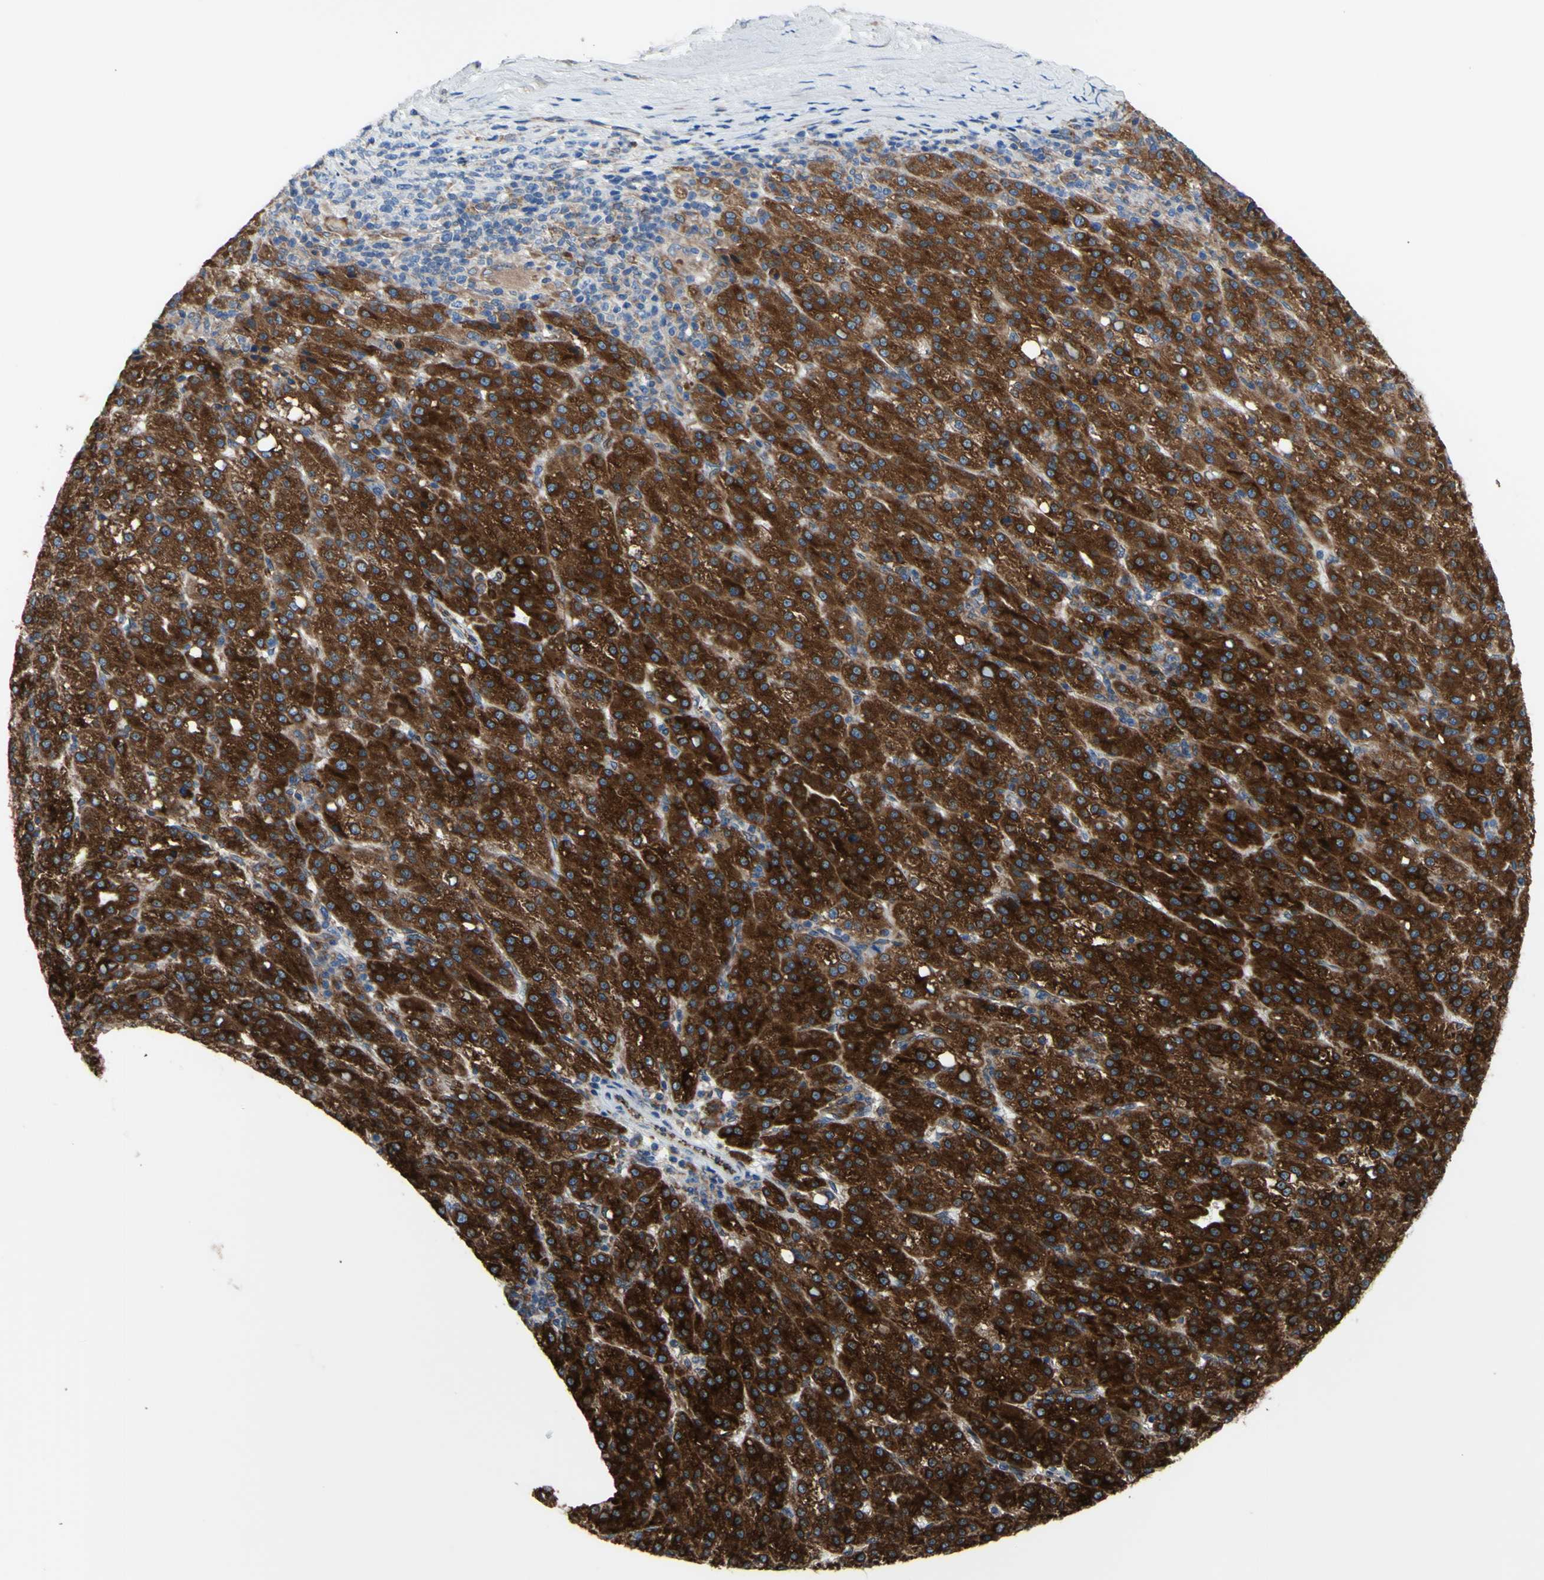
{"staining": {"intensity": "strong", "quantity": ">75%", "location": "cytoplasmic/membranous"}, "tissue": "liver cancer", "cell_type": "Tumor cells", "image_type": "cancer", "snomed": [{"axis": "morphology", "description": "Carcinoma, Hepatocellular, NOS"}, {"axis": "topography", "description": "Liver"}], "caption": "Liver hepatocellular carcinoma stained with DAB (3,3'-diaminobenzidine) IHC demonstrates high levels of strong cytoplasmic/membranous expression in approximately >75% of tumor cells. The staining was performed using DAB (3,3'-diaminobenzidine), with brown indicating positive protein expression. Nuclei are stained blue with hematoxylin.", "gene": "MGST2", "patient": {"sex": "female", "age": 58}}